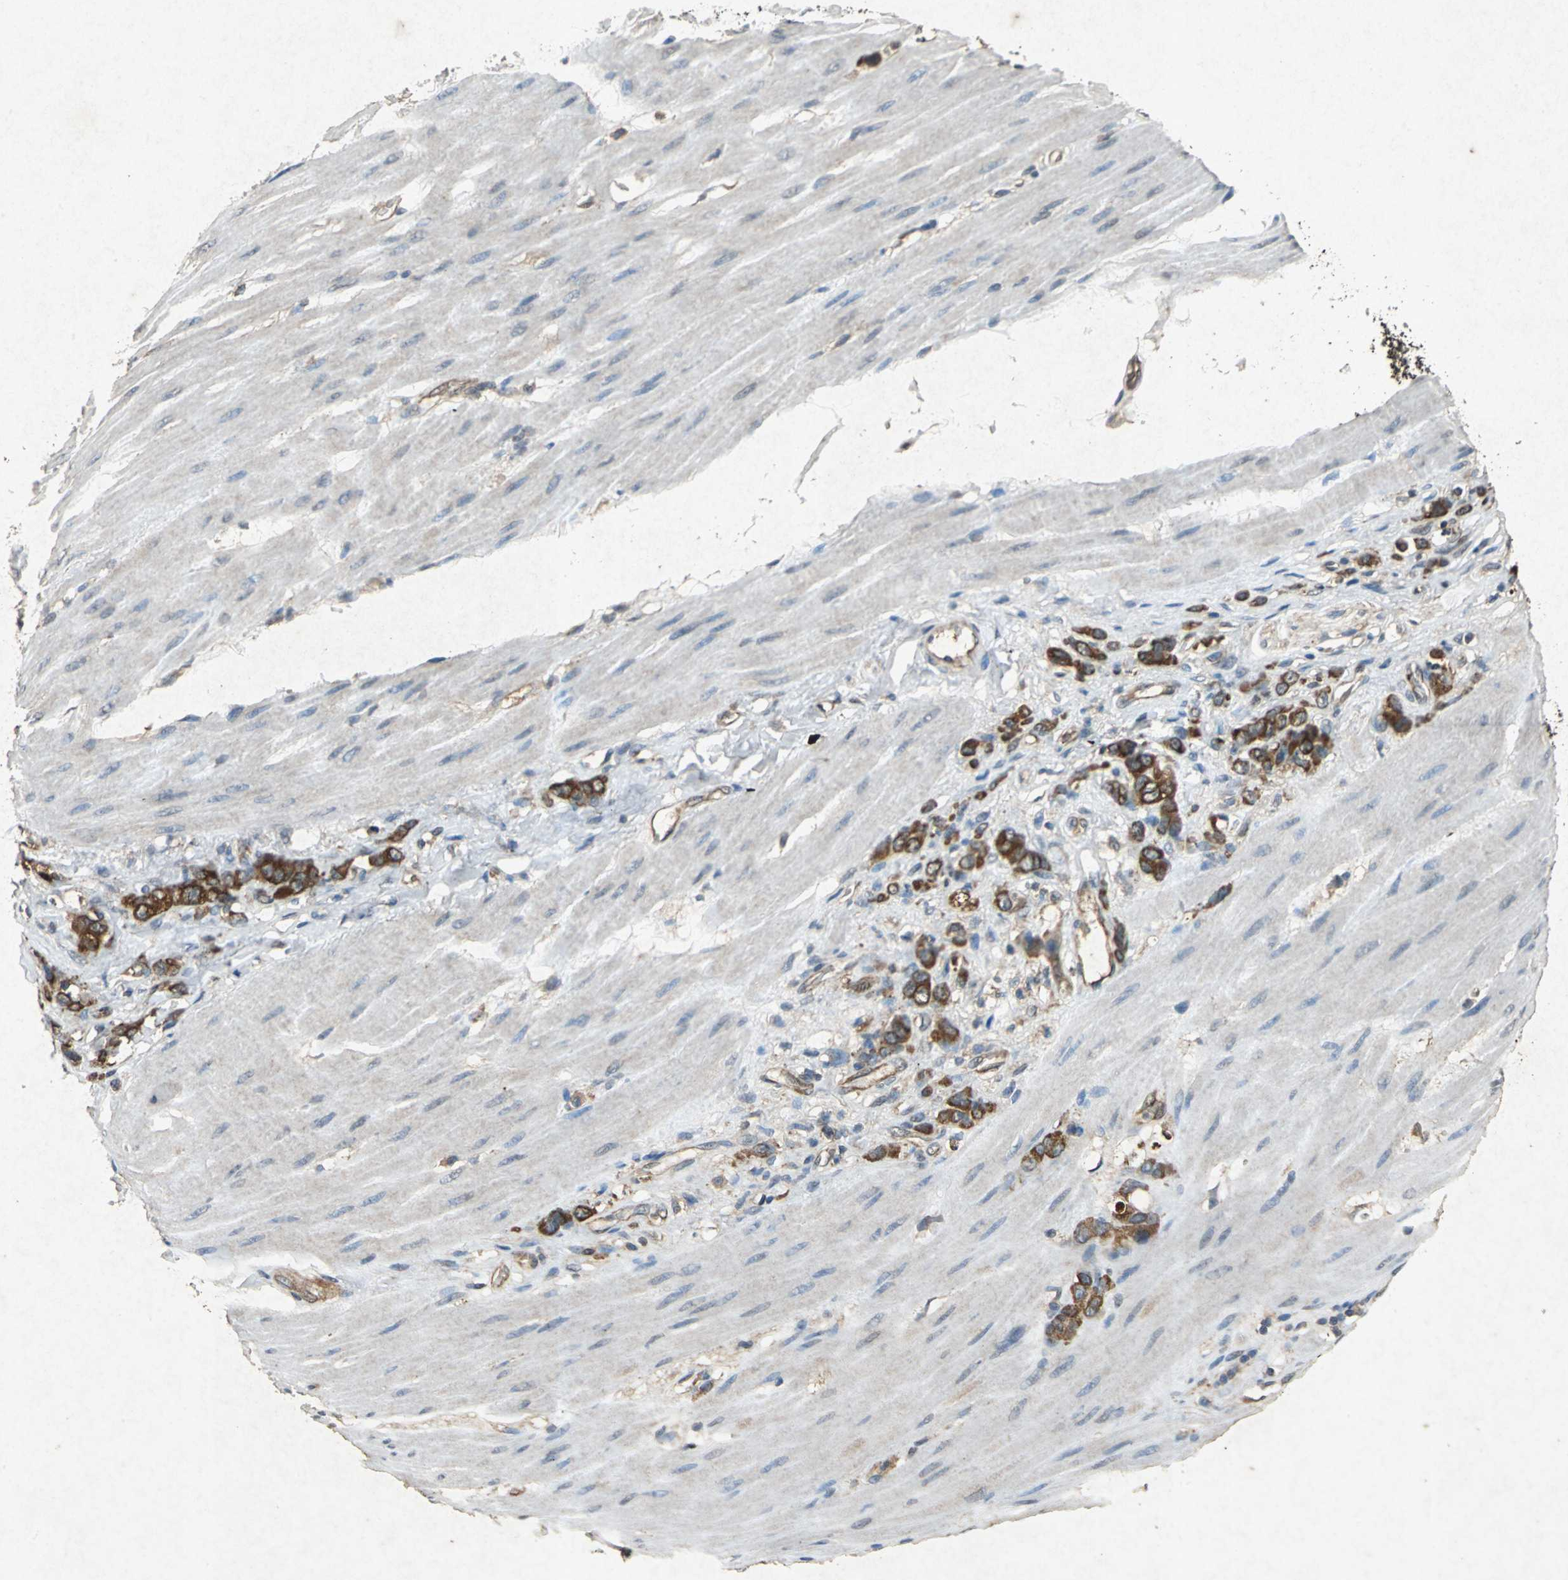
{"staining": {"intensity": "strong", "quantity": ">75%", "location": "cytoplasmic/membranous"}, "tissue": "stomach cancer", "cell_type": "Tumor cells", "image_type": "cancer", "snomed": [{"axis": "morphology", "description": "Adenocarcinoma, NOS"}, {"axis": "topography", "description": "Stomach"}], "caption": "IHC (DAB (3,3'-diaminobenzidine)) staining of human adenocarcinoma (stomach) reveals strong cytoplasmic/membranous protein expression in approximately >75% of tumor cells.", "gene": "HSP90AB1", "patient": {"sex": "male", "age": 82}}